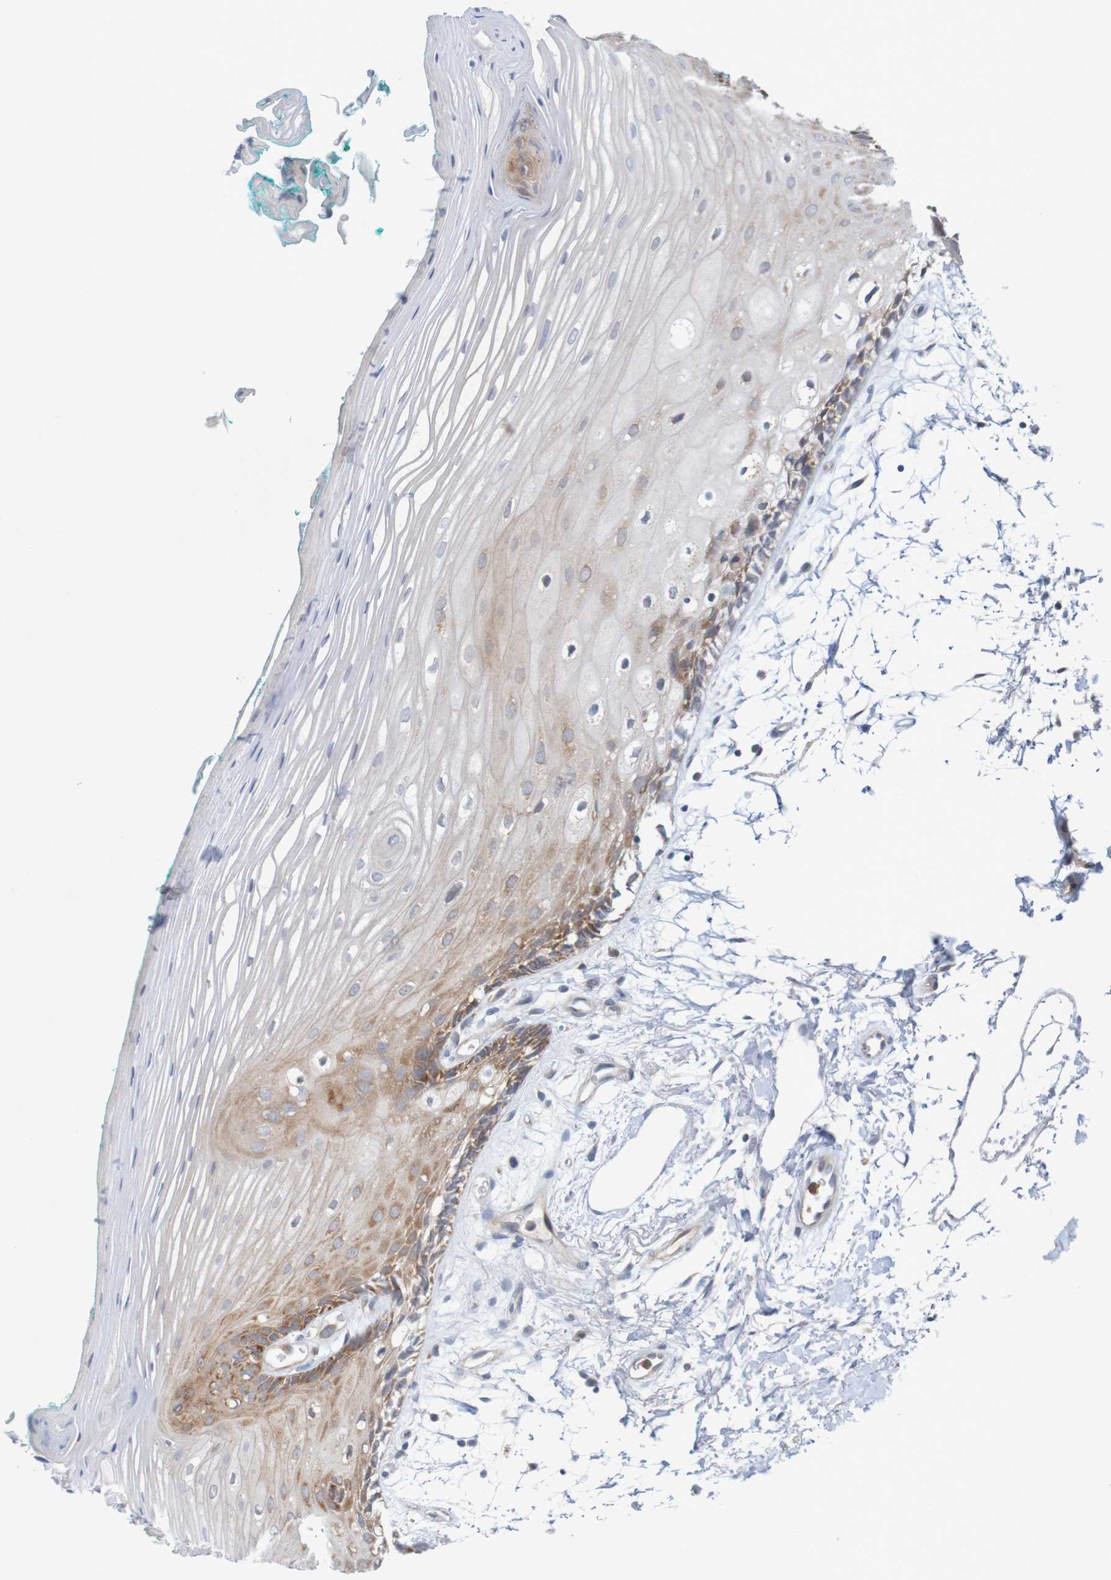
{"staining": {"intensity": "moderate", "quantity": "25%-75%", "location": "cytoplasmic/membranous"}, "tissue": "oral mucosa", "cell_type": "Squamous epithelial cells", "image_type": "normal", "snomed": [{"axis": "morphology", "description": "Normal tissue, NOS"}, {"axis": "topography", "description": "Skeletal muscle"}, {"axis": "topography", "description": "Oral tissue"}, {"axis": "topography", "description": "Peripheral nerve tissue"}], "caption": "The micrograph shows a brown stain indicating the presence of a protein in the cytoplasmic/membranous of squamous epithelial cells in oral mucosa. The staining was performed using DAB (3,3'-diaminobenzidine) to visualize the protein expression in brown, while the nuclei were stained in blue with hematoxylin (Magnification: 20x).", "gene": "NAV2", "patient": {"sex": "female", "age": 84}}